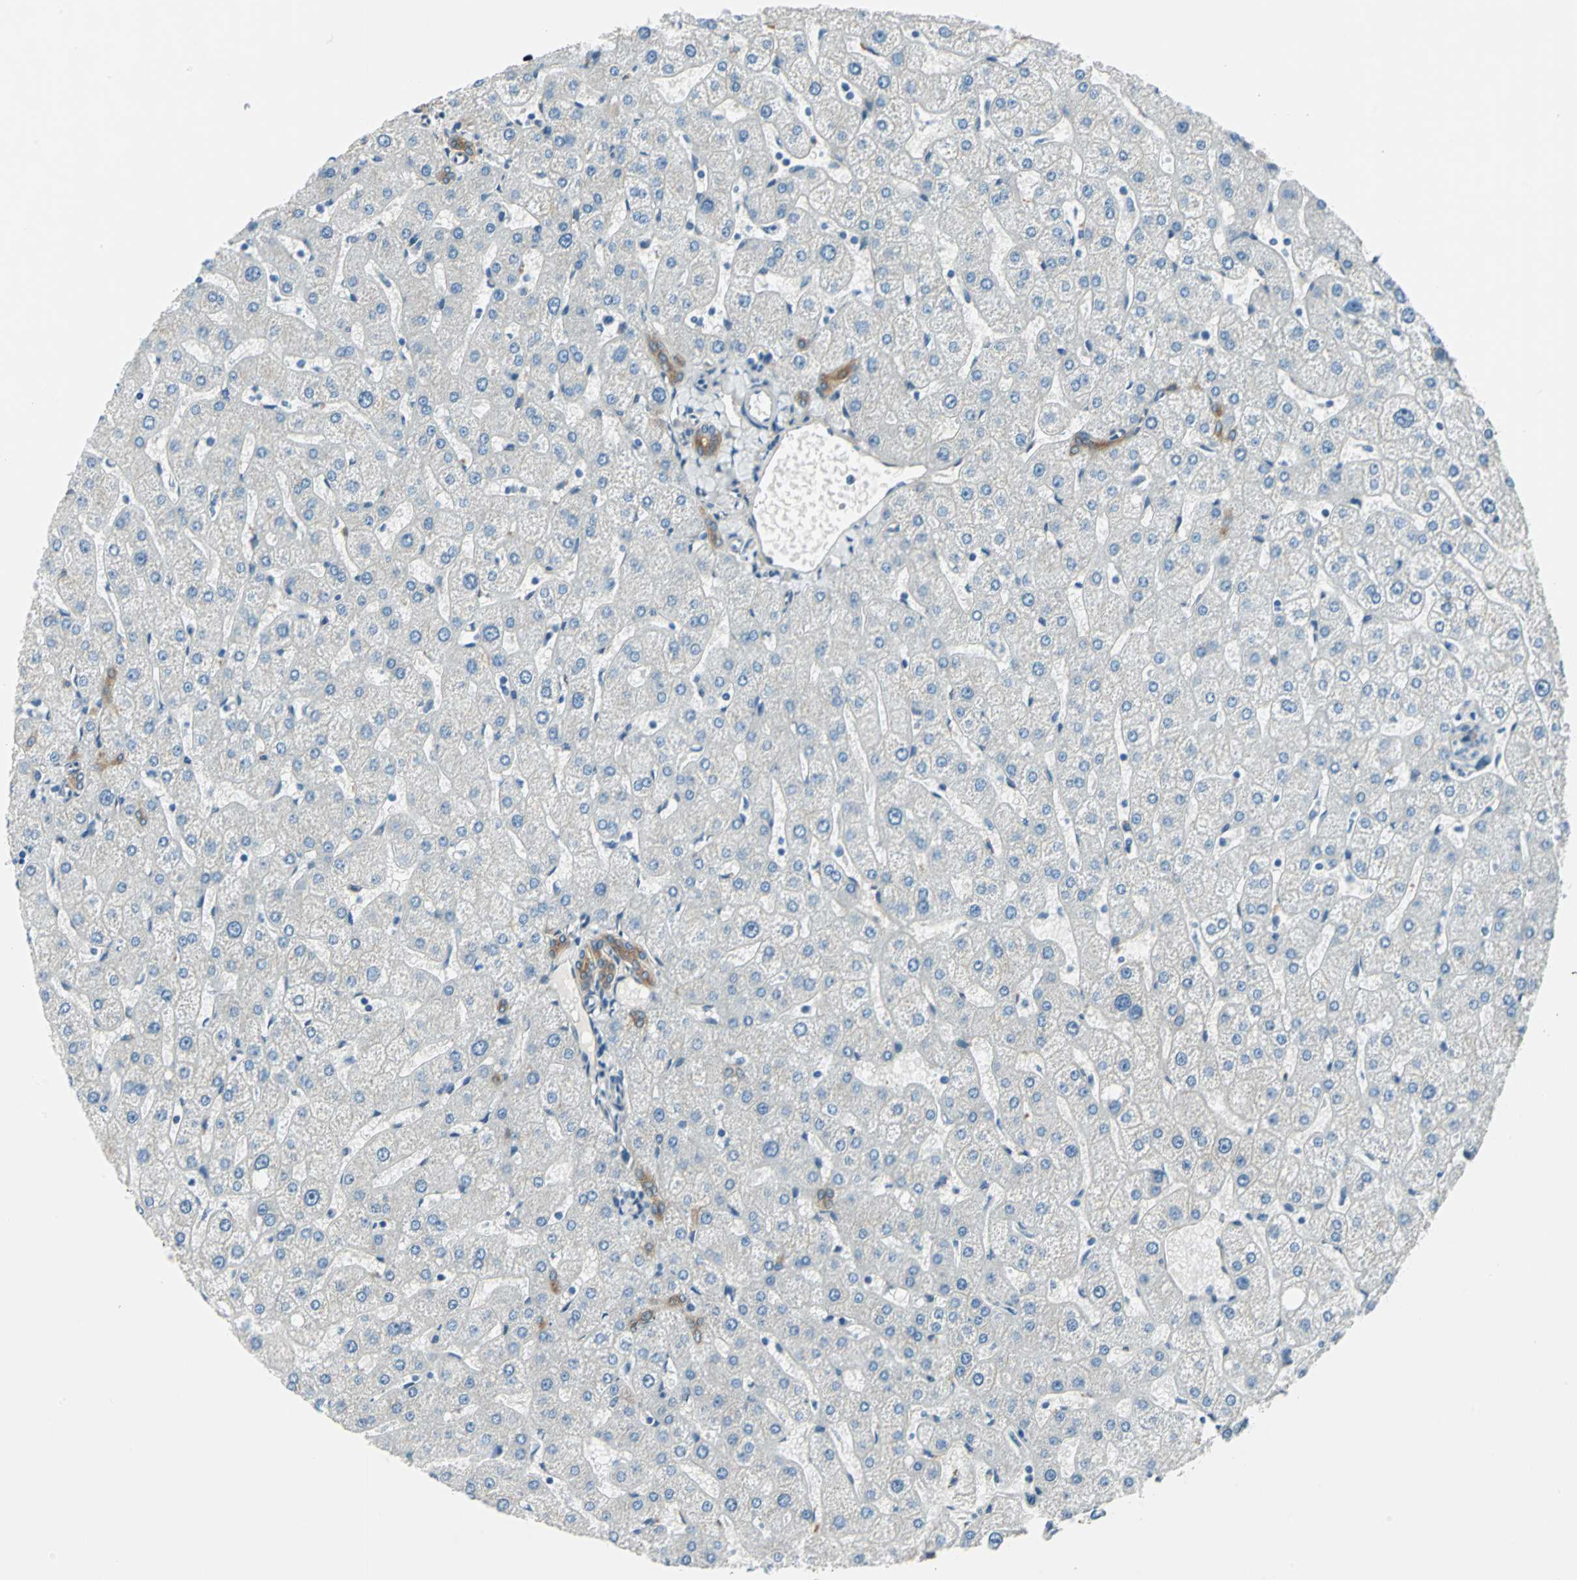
{"staining": {"intensity": "moderate", "quantity": ">75%", "location": "cytoplasmic/membranous"}, "tissue": "liver", "cell_type": "Cholangiocytes", "image_type": "normal", "snomed": [{"axis": "morphology", "description": "Normal tissue, NOS"}, {"axis": "topography", "description": "Liver"}], "caption": "Cholangiocytes exhibit medium levels of moderate cytoplasmic/membranous positivity in about >75% of cells in normal human liver. (DAB = brown stain, brightfield microscopy at high magnification).", "gene": "CDC42EP1", "patient": {"sex": "male", "age": 67}}